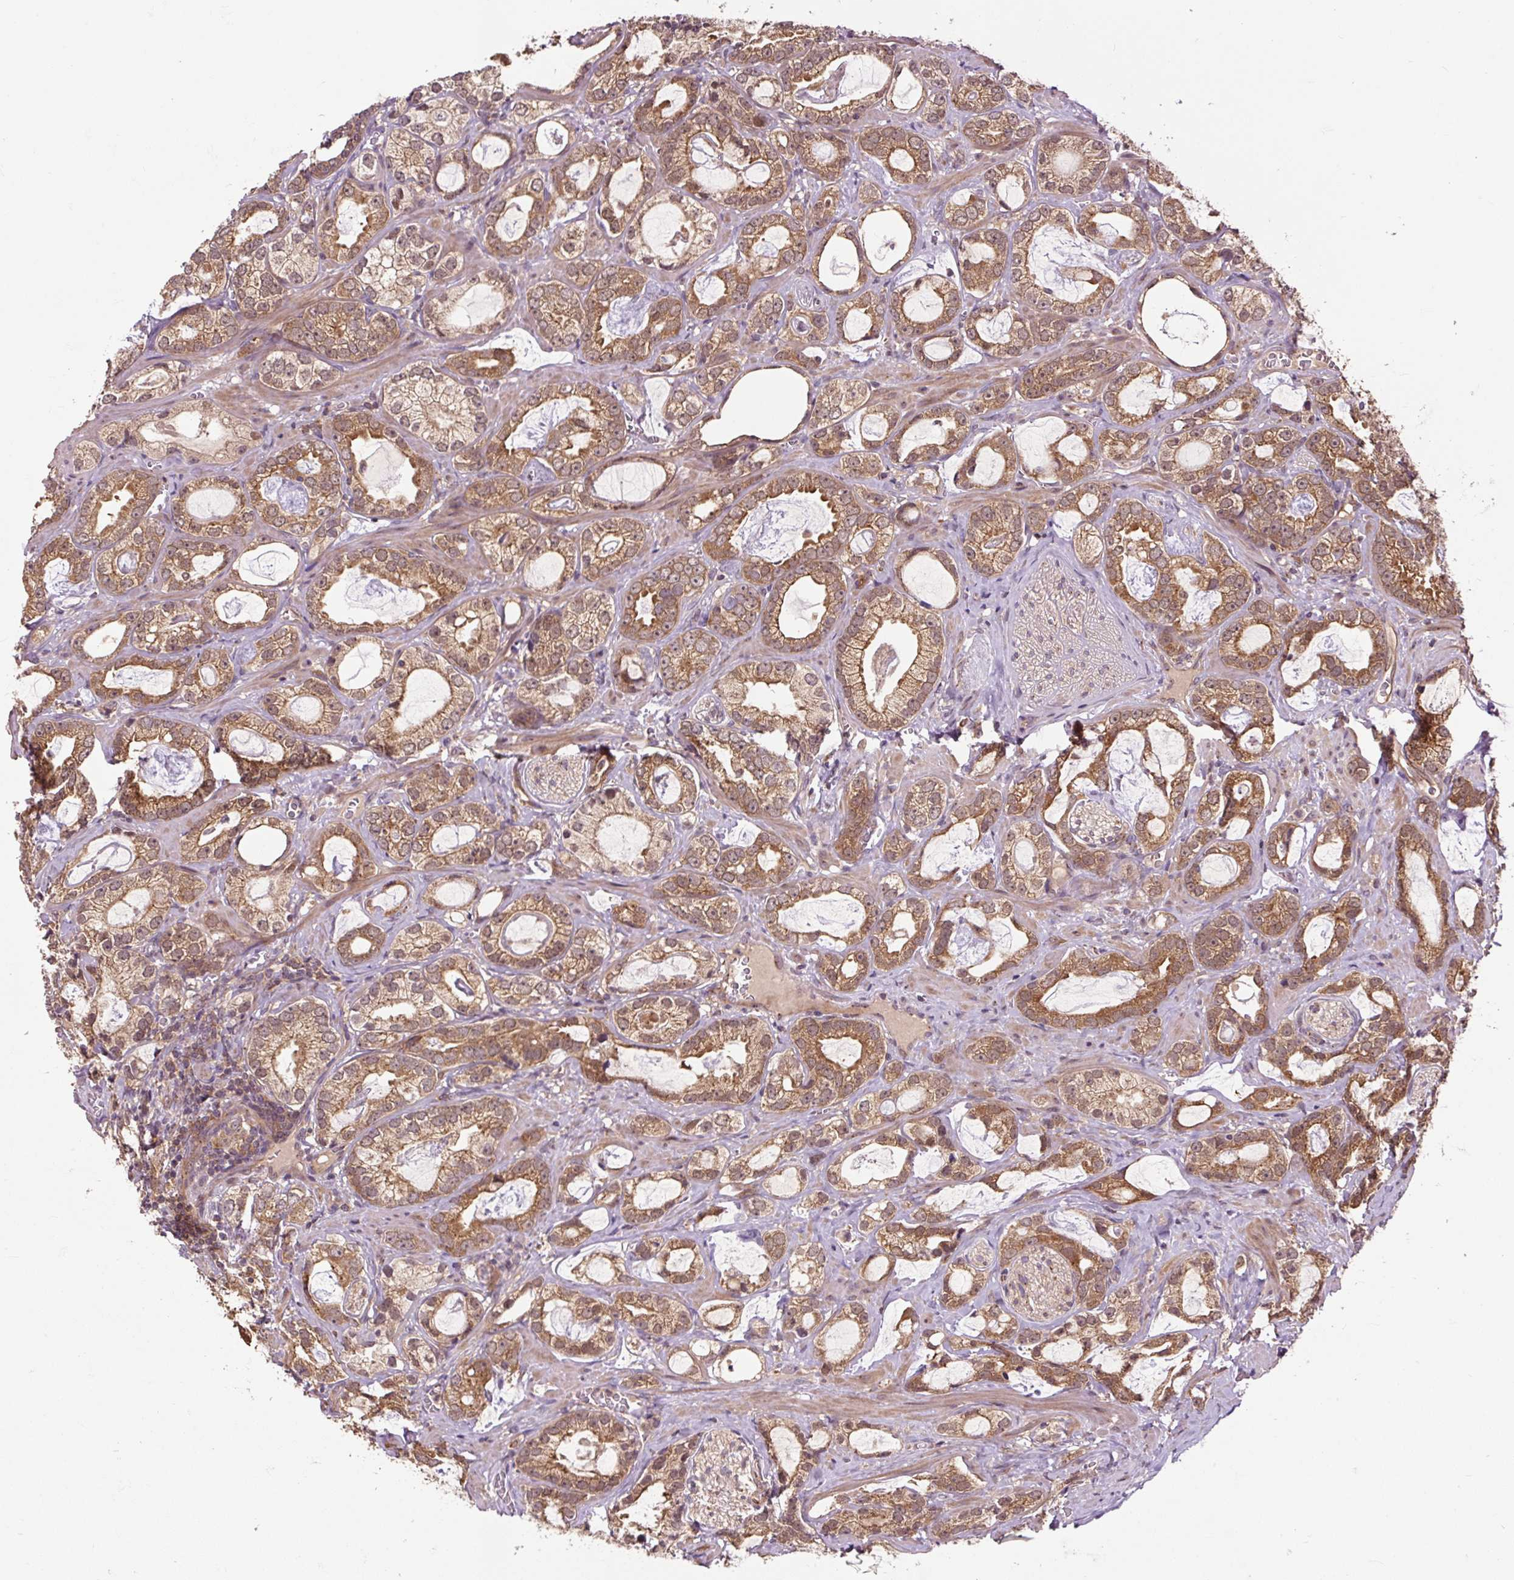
{"staining": {"intensity": "moderate", "quantity": ">75%", "location": "cytoplasmic/membranous"}, "tissue": "prostate cancer", "cell_type": "Tumor cells", "image_type": "cancer", "snomed": [{"axis": "morphology", "description": "Adenocarcinoma, Medium grade"}, {"axis": "topography", "description": "Prostate"}], "caption": "Immunohistochemical staining of prostate medium-grade adenocarcinoma shows medium levels of moderate cytoplasmic/membranous protein positivity in about >75% of tumor cells.", "gene": "MMS19", "patient": {"sex": "male", "age": 57}}